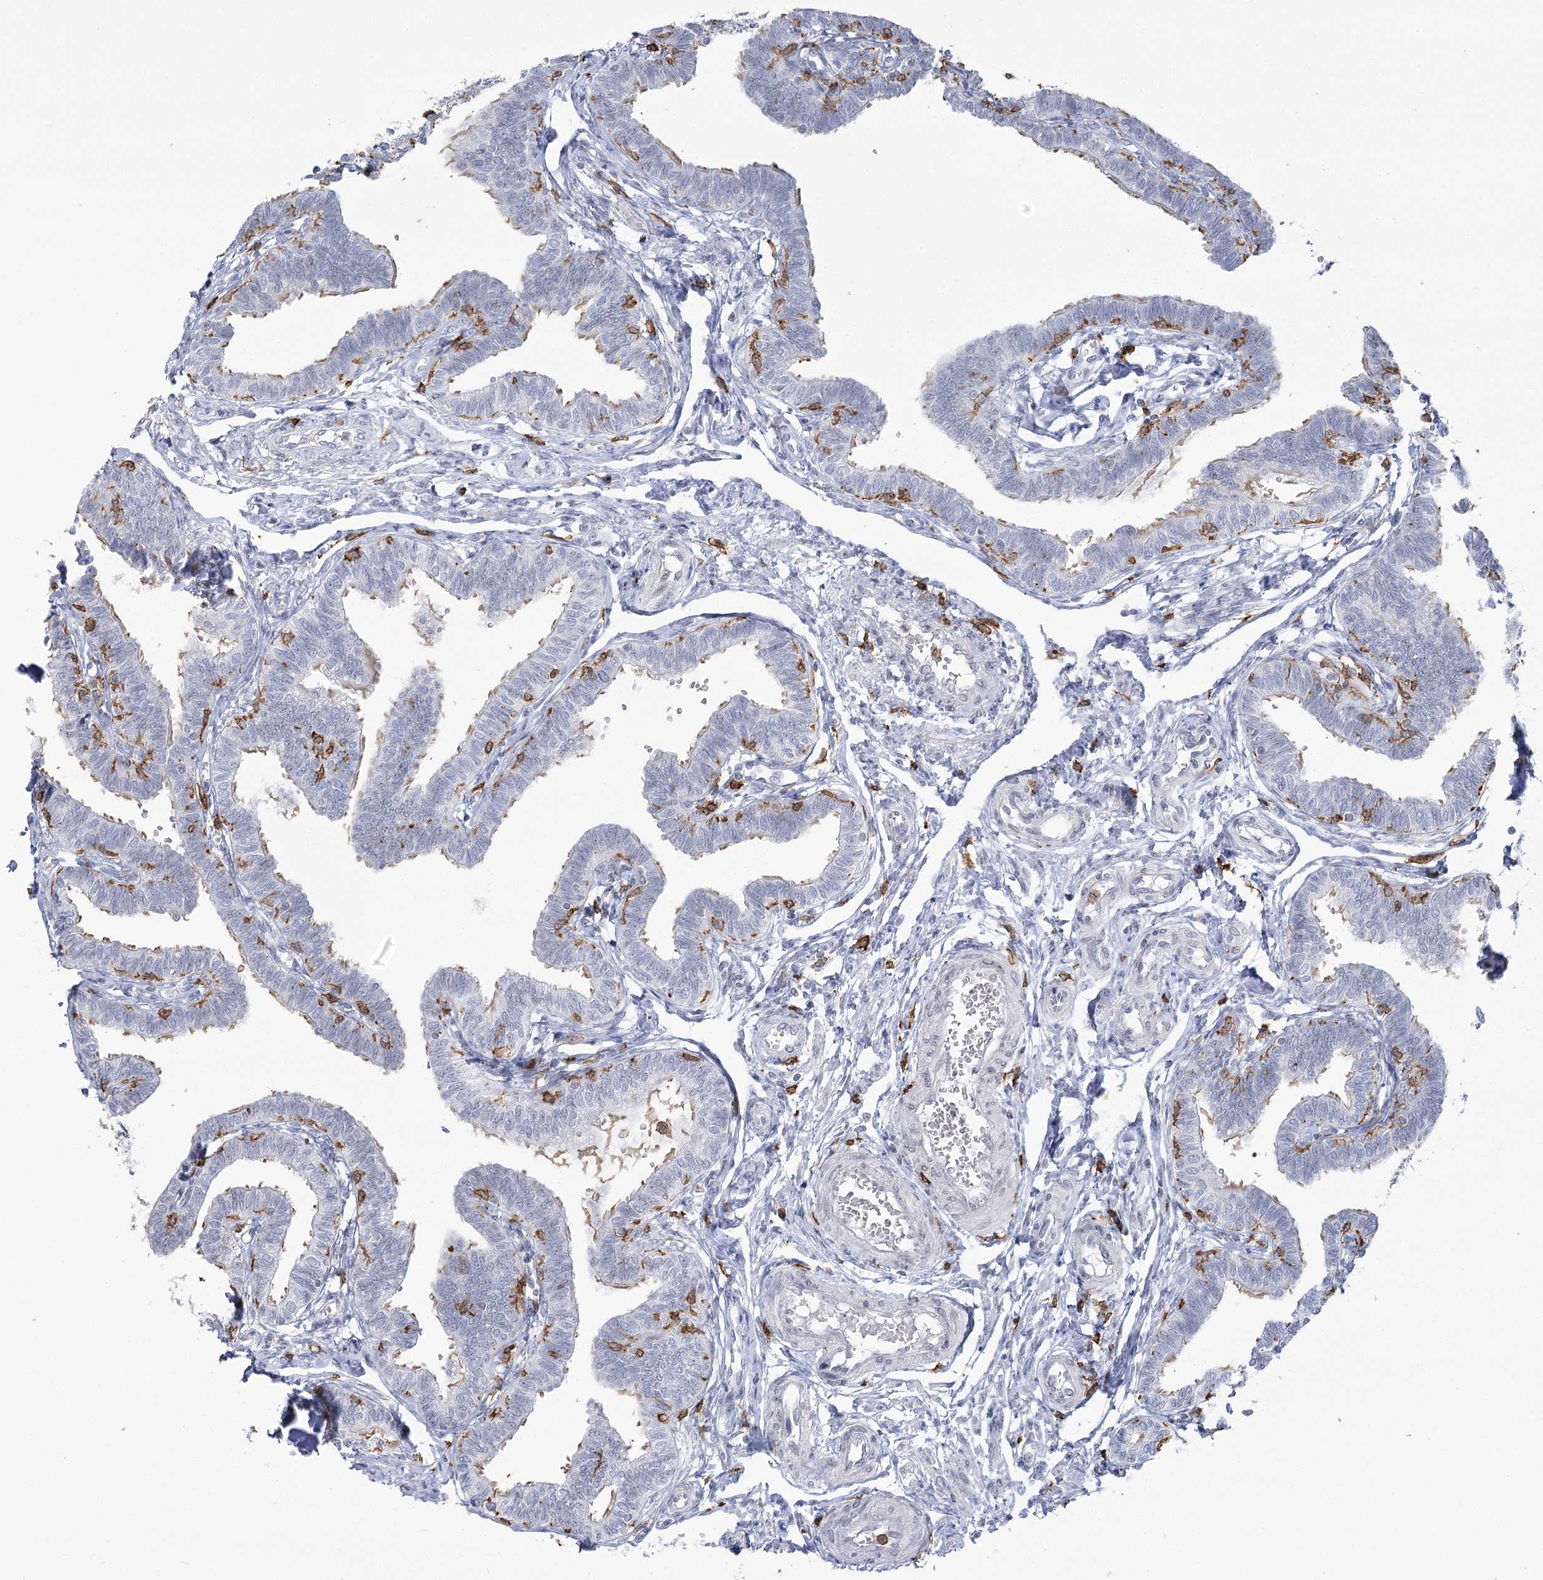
{"staining": {"intensity": "moderate", "quantity": "<25%", "location": "cytoplasmic/membranous"}, "tissue": "fallopian tube", "cell_type": "Glandular cells", "image_type": "normal", "snomed": [{"axis": "morphology", "description": "Normal tissue, NOS"}, {"axis": "topography", "description": "Fallopian tube"}, {"axis": "topography", "description": "Ovary"}], "caption": "Fallopian tube stained with DAB (3,3'-diaminobenzidine) immunohistochemistry reveals low levels of moderate cytoplasmic/membranous expression in about <25% of glandular cells.", "gene": "C11orf1", "patient": {"sex": "female", "age": 23}}